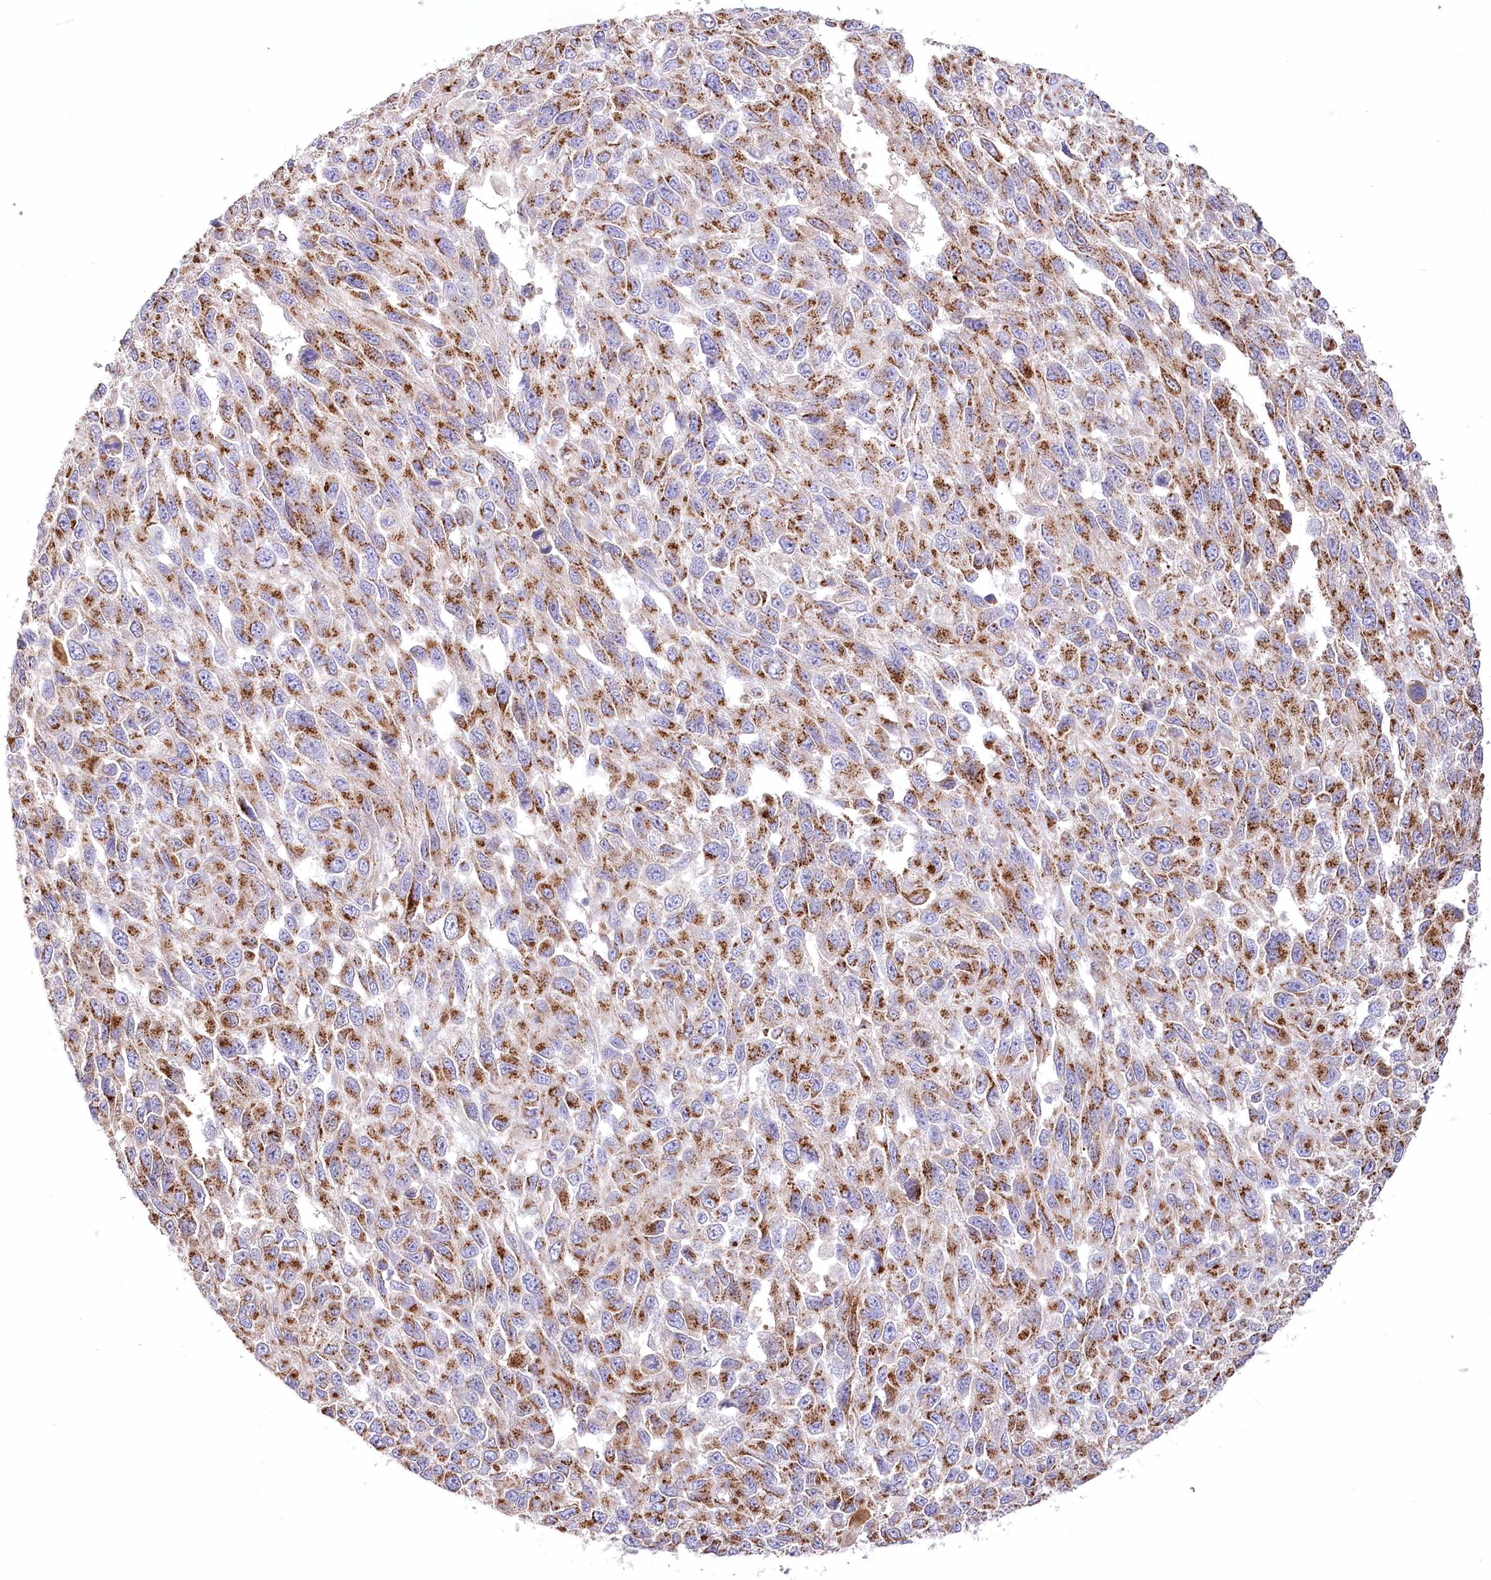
{"staining": {"intensity": "strong", "quantity": ">75%", "location": "cytoplasmic/membranous"}, "tissue": "melanoma", "cell_type": "Tumor cells", "image_type": "cancer", "snomed": [{"axis": "morphology", "description": "Malignant melanoma, NOS"}, {"axis": "topography", "description": "Skin"}], "caption": "Immunohistochemistry of malignant melanoma reveals high levels of strong cytoplasmic/membranous positivity in about >75% of tumor cells.", "gene": "ABRAXAS2", "patient": {"sex": "female", "age": 96}}